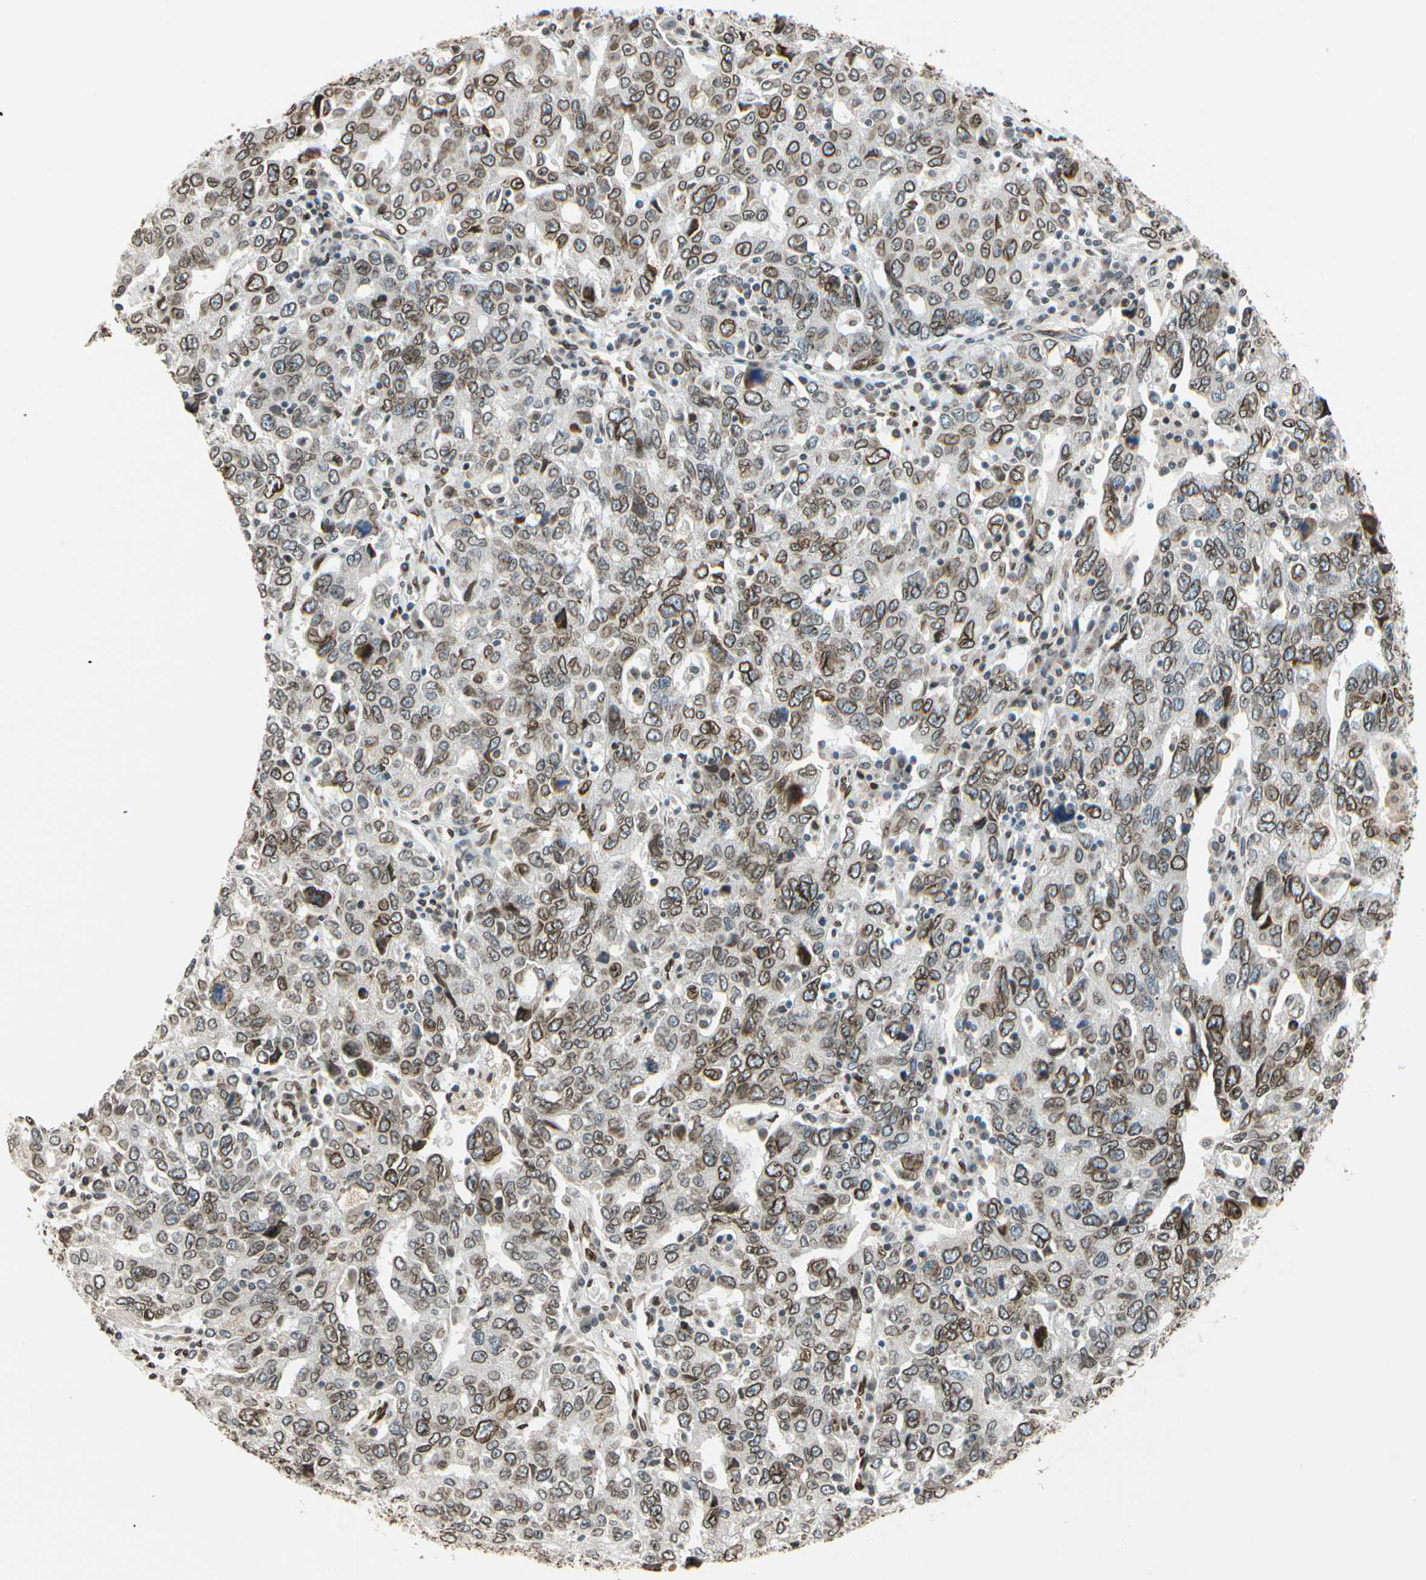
{"staining": {"intensity": "strong", "quantity": ">75%", "location": "cytoplasmic/membranous,nuclear"}, "tissue": "ovarian cancer", "cell_type": "Tumor cells", "image_type": "cancer", "snomed": [{"axis": "morphology", "description": "Carcinoma, endometroid"}, {"axis": "topography", "description": "Ovary"}], "caption": "Strong cytoplasmic/membranous and nuclear positivity for a protein is seen in approximately >75% of tumor cells of ovarian cancer using immunohistochemistry (IHC).", "gene": "SUN1", "patient": {"sex": "female", "age": 62}}